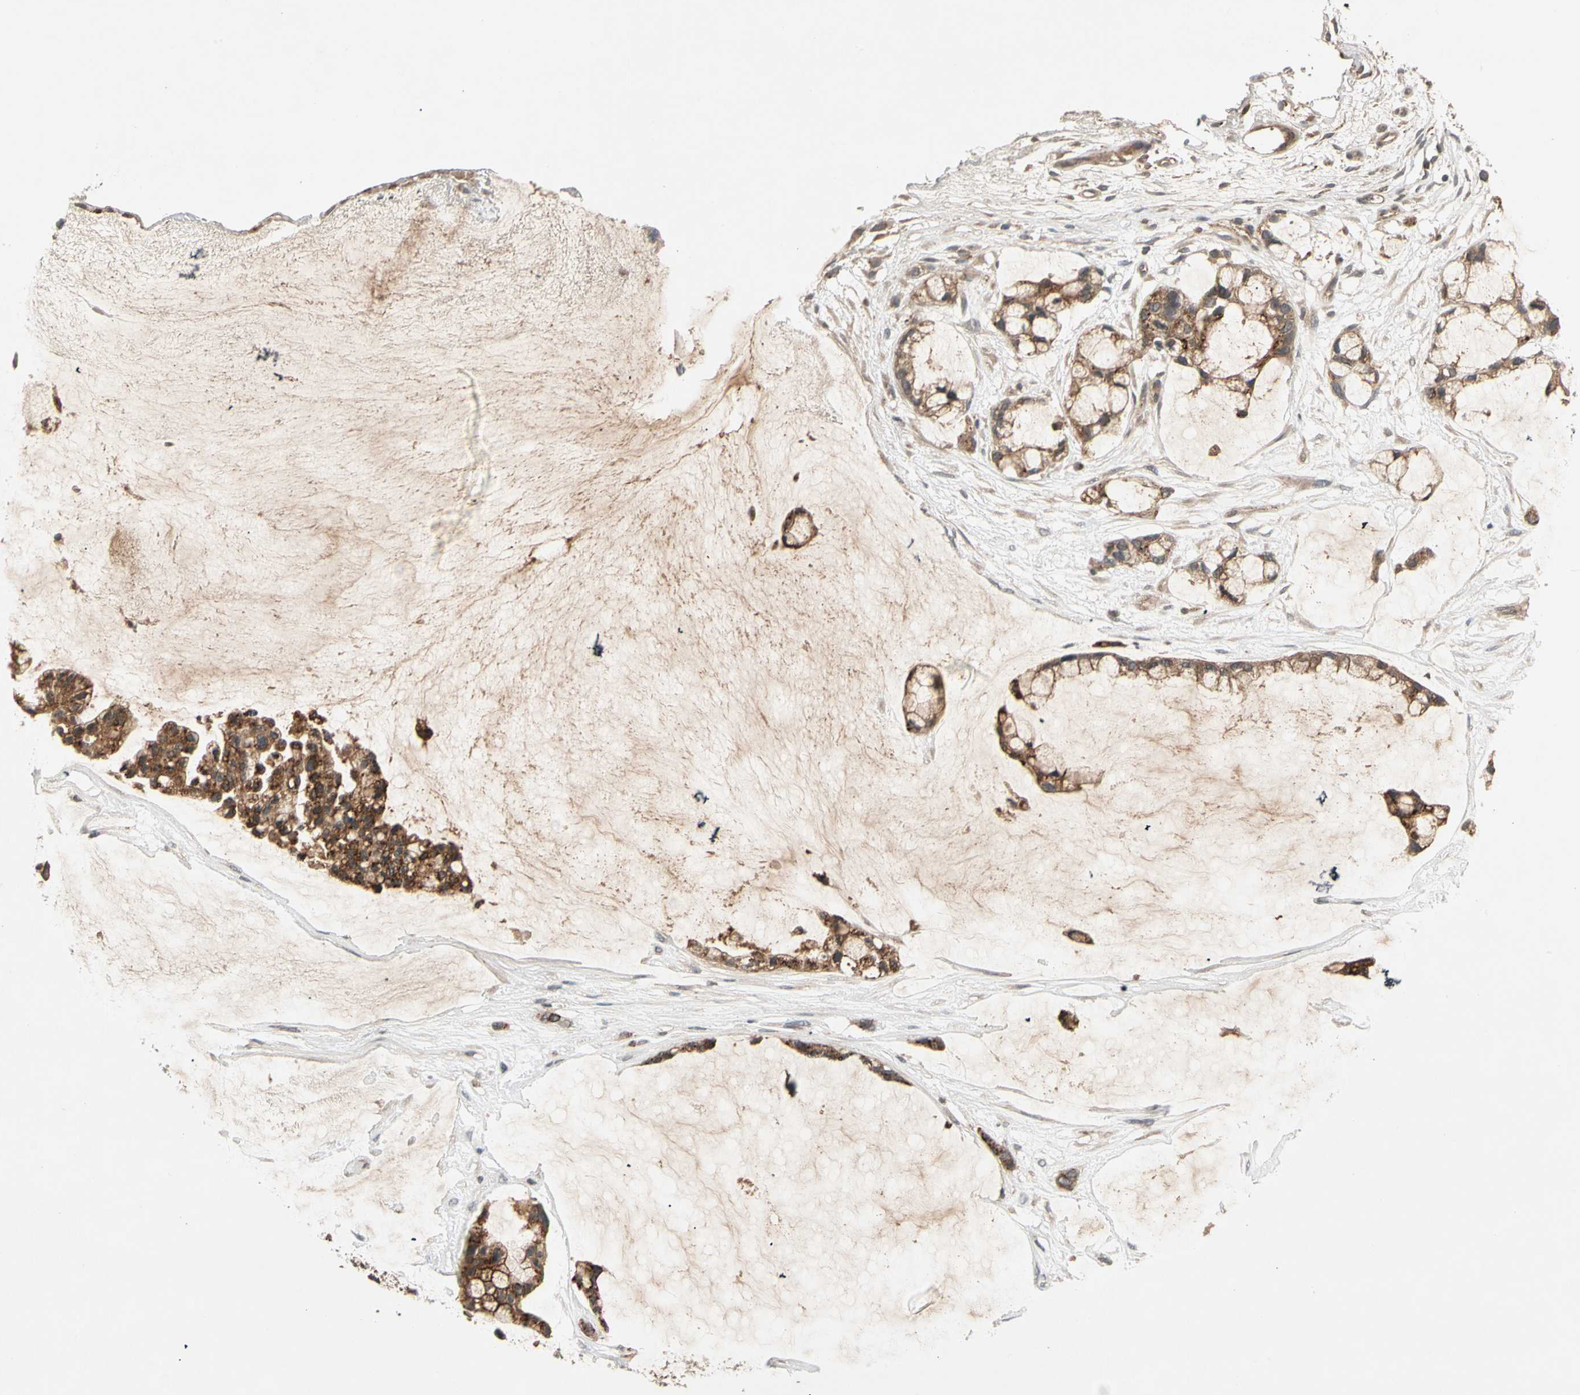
{"staining": {"intensity": "strong", "quantity": ">75%", "location": "cytoplasmic/membranous"}, "tissue": "ovarian cancer", "cell_type": "Tumor cells", "image_type": "cancer", "snomed": [{"axis": "morphology", "description": "Cystadenocarcinoma, mucinous, NOS"}, {"axis": "topography", "description": "Ovary"}], "caption": "DAB immunohistochemical staining of mucinous cystadenocarcinoma (ovarian) displays strong cytoplasmic/membranous protein staining in about >75% of tumor cells.", "gene": "FLOT1", "patient": {"sex": "female", "age": 39}}